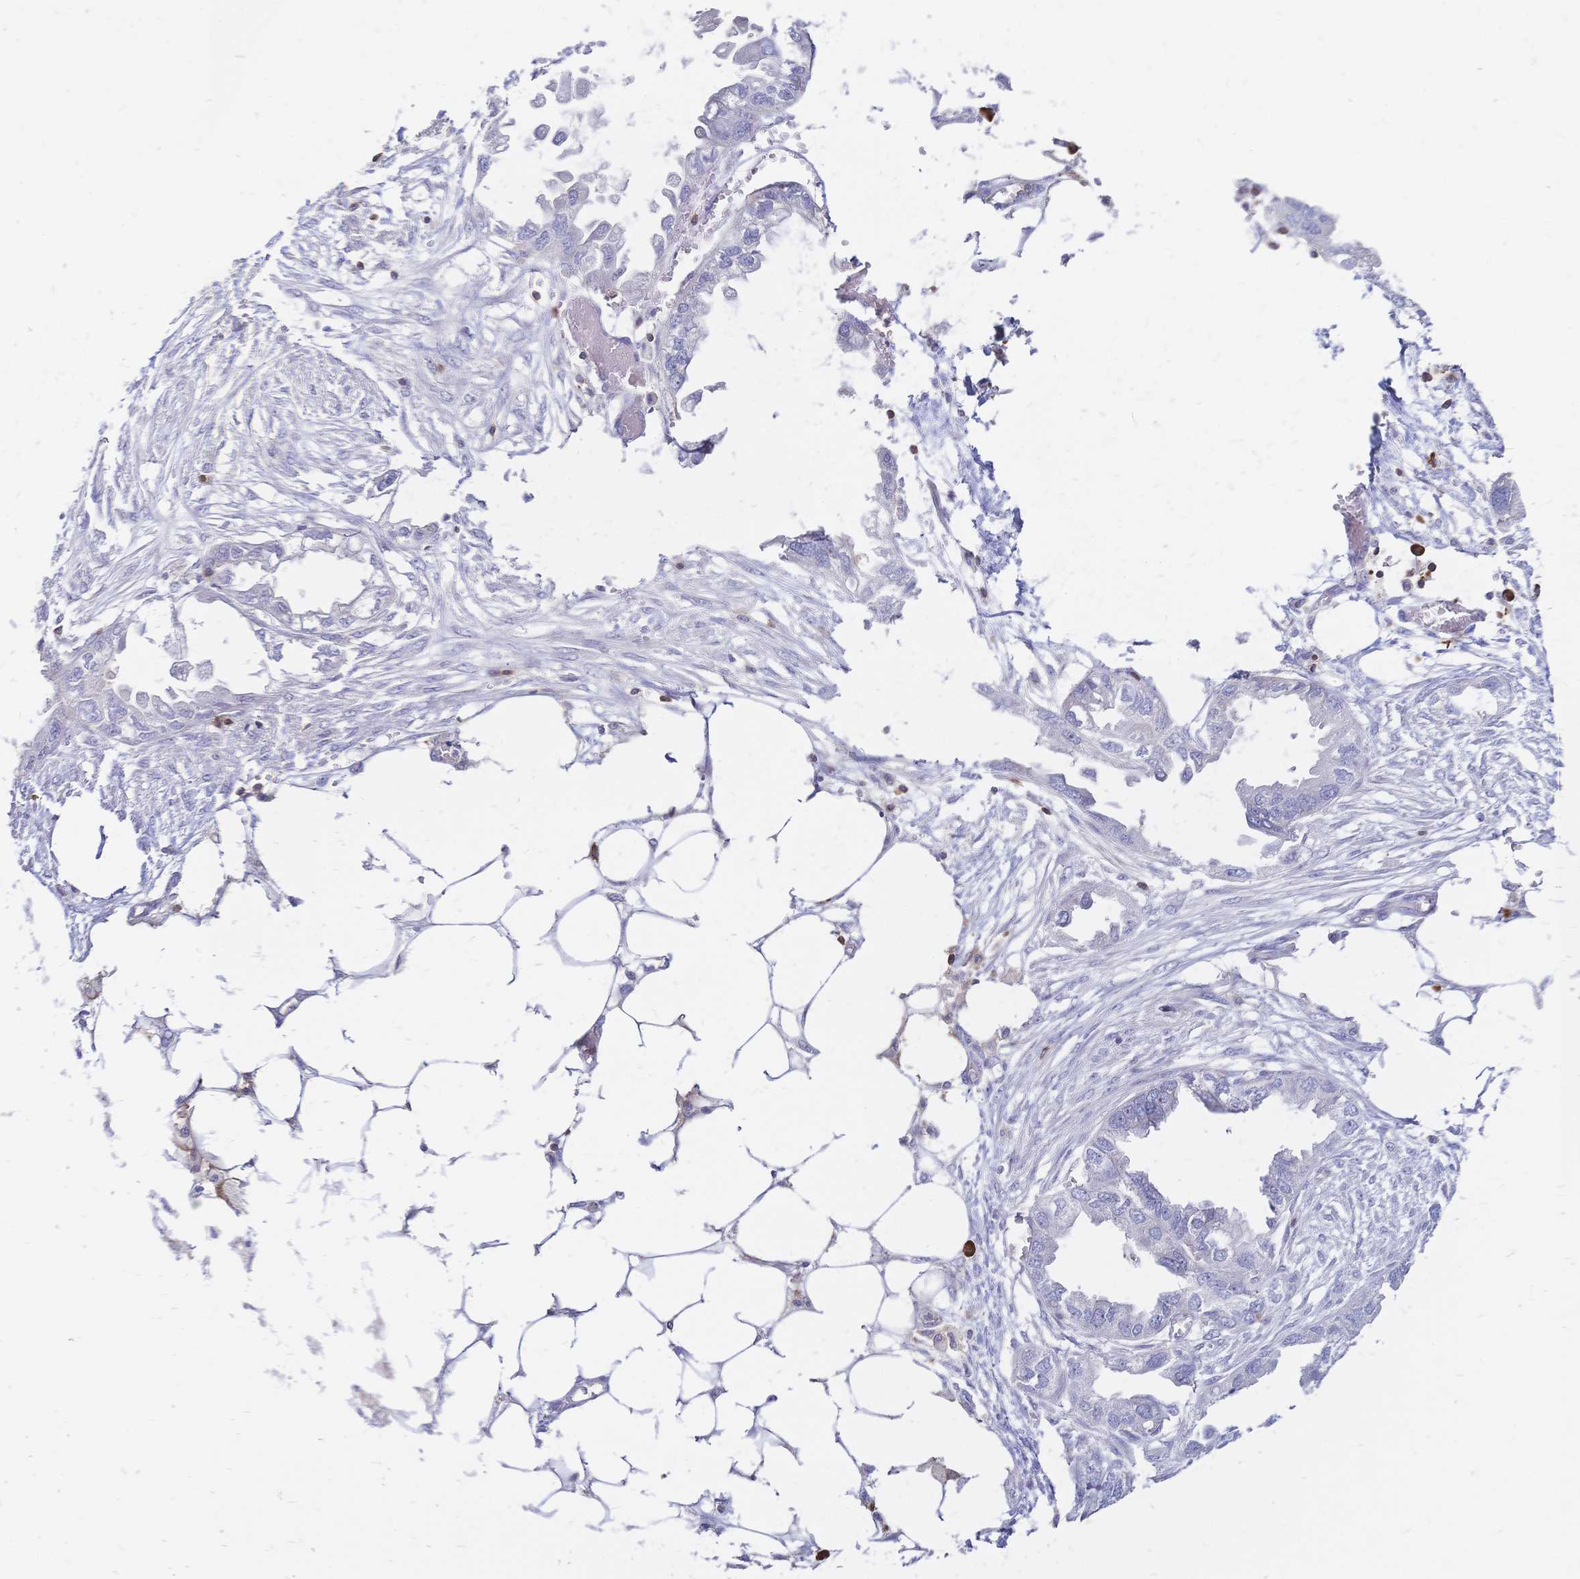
{"staining": {"intensity": "negative", "quantity": "none", "location": "none"}, "tissue": "endometrial cancer", "cell_type": "Tumor cells", "image_type": "cancer", "snomed": [{"axis": "morphology", "description": "Adenocarcinoma, NOS"}, {"axis": "morphology", "description": "Adenocarcinoma, metastatic, NOS"}, {"axis": "topography", "description": "Adipose tissue"}, {"axis": "topography", "description": "Endometrium"}], "caption": "An image of human endometrial cancer is negative for staining in tumor cells.", "gene": "IL2RA", "patient": {"sex": "female", "age": 67}}